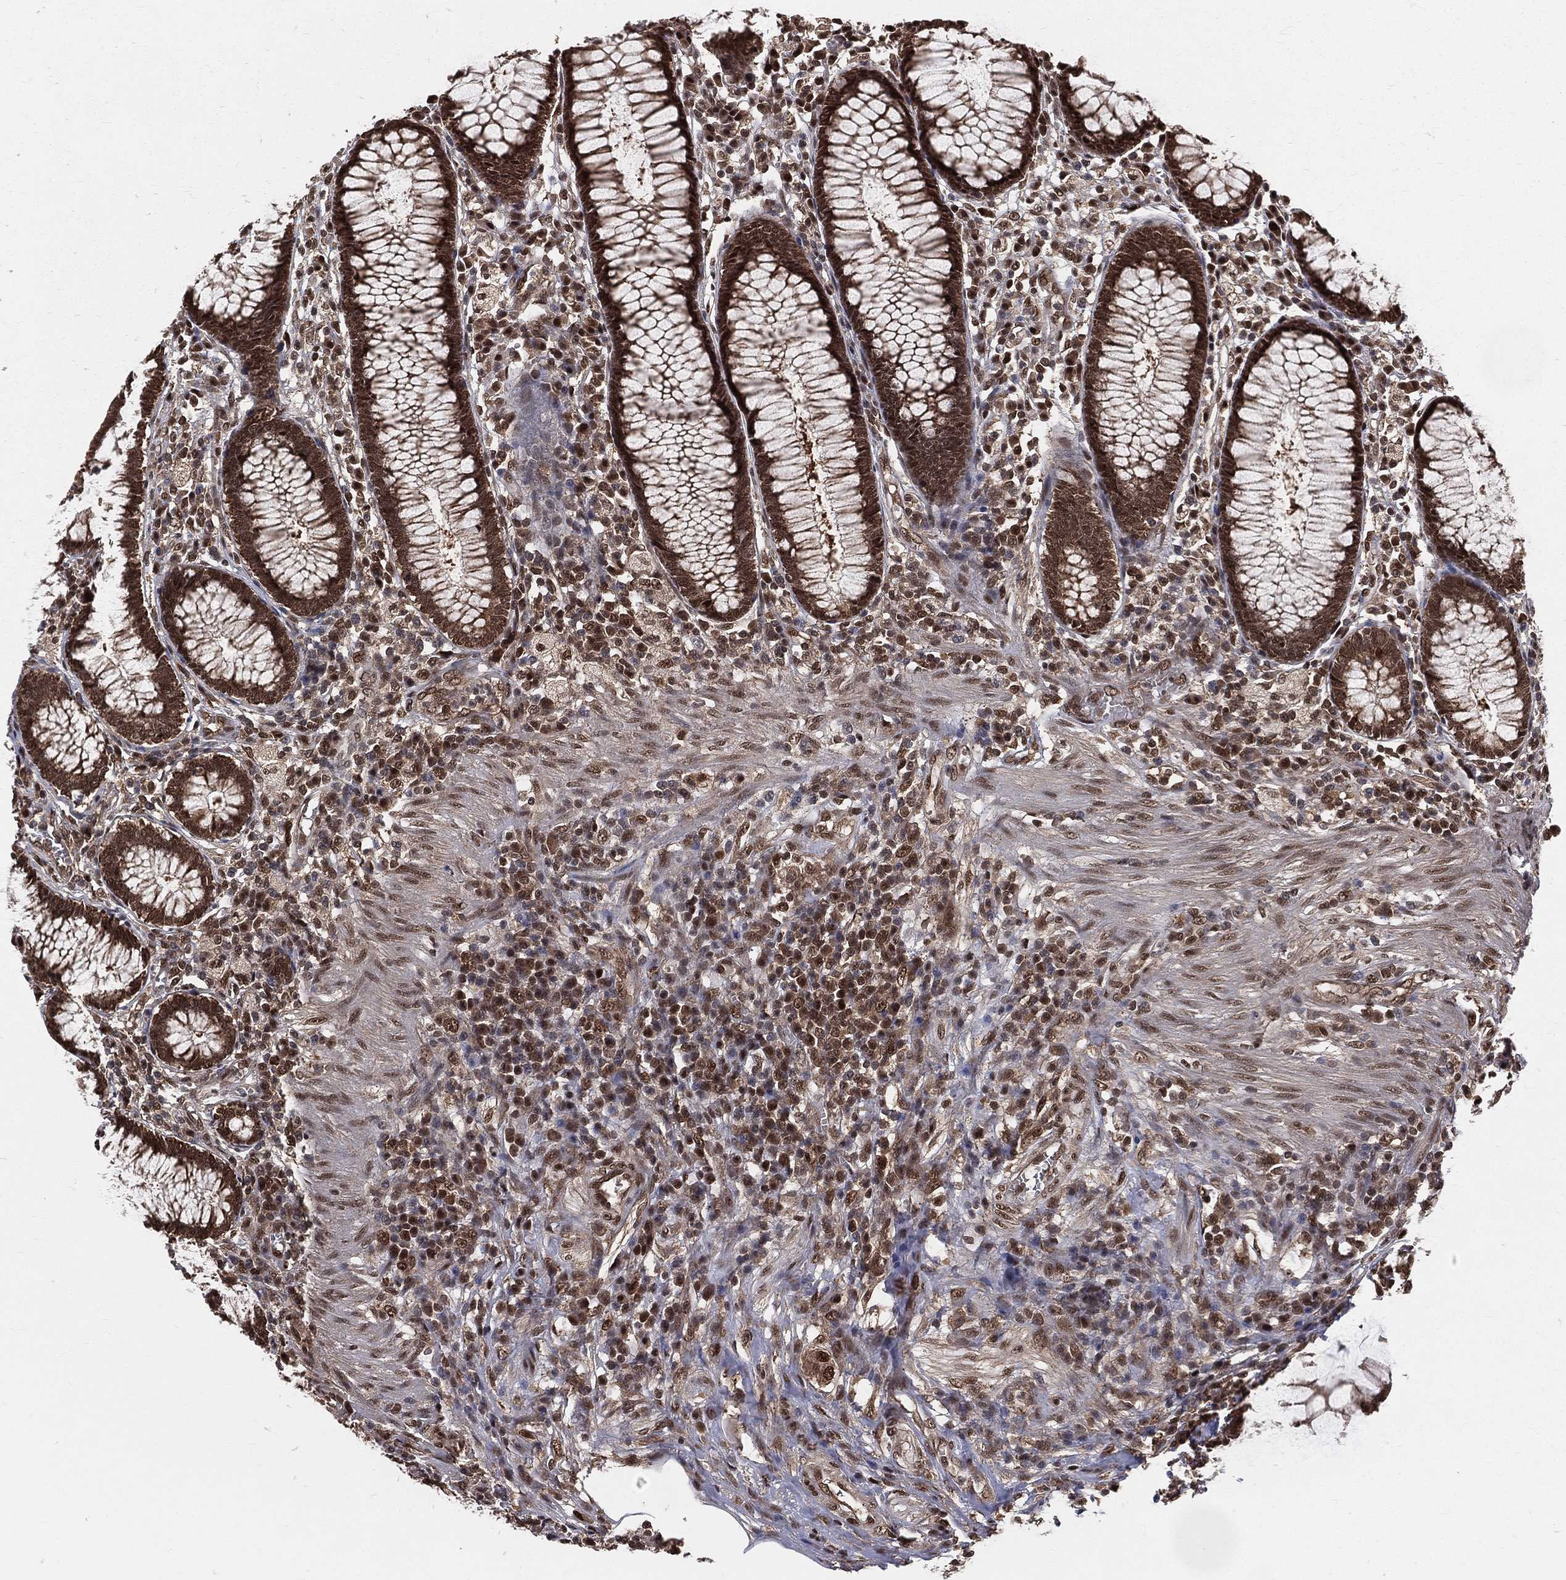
{"staining": {"intensity": "moderate", "quantity": "<25%", "location": "cytoplasmic/membranous"}, "tissue": "colon", "cell_type": "Endothelial cells", "image_type": "normal", "snomed": [{"axis": "morphology", "description": "Normal tissue, NOS"}, {"axis": "topography", "description": "Colon"}], "caption": "Immunohistochemistry staining of unremarkable colon, which reveals low levels of moderate cytoplasmic/membranous expression in approximately <25% of endothelial cells indicating moderate cytoplasmic/membranous protein staining. The staining was performed using DAB (3,3'-diaminobenzidine) (brown) for protein detection and nuclei were counterstained in hematoxylin (blue).", "gene": "COPS4", "patient": {"sex": "male", "age": 65}}